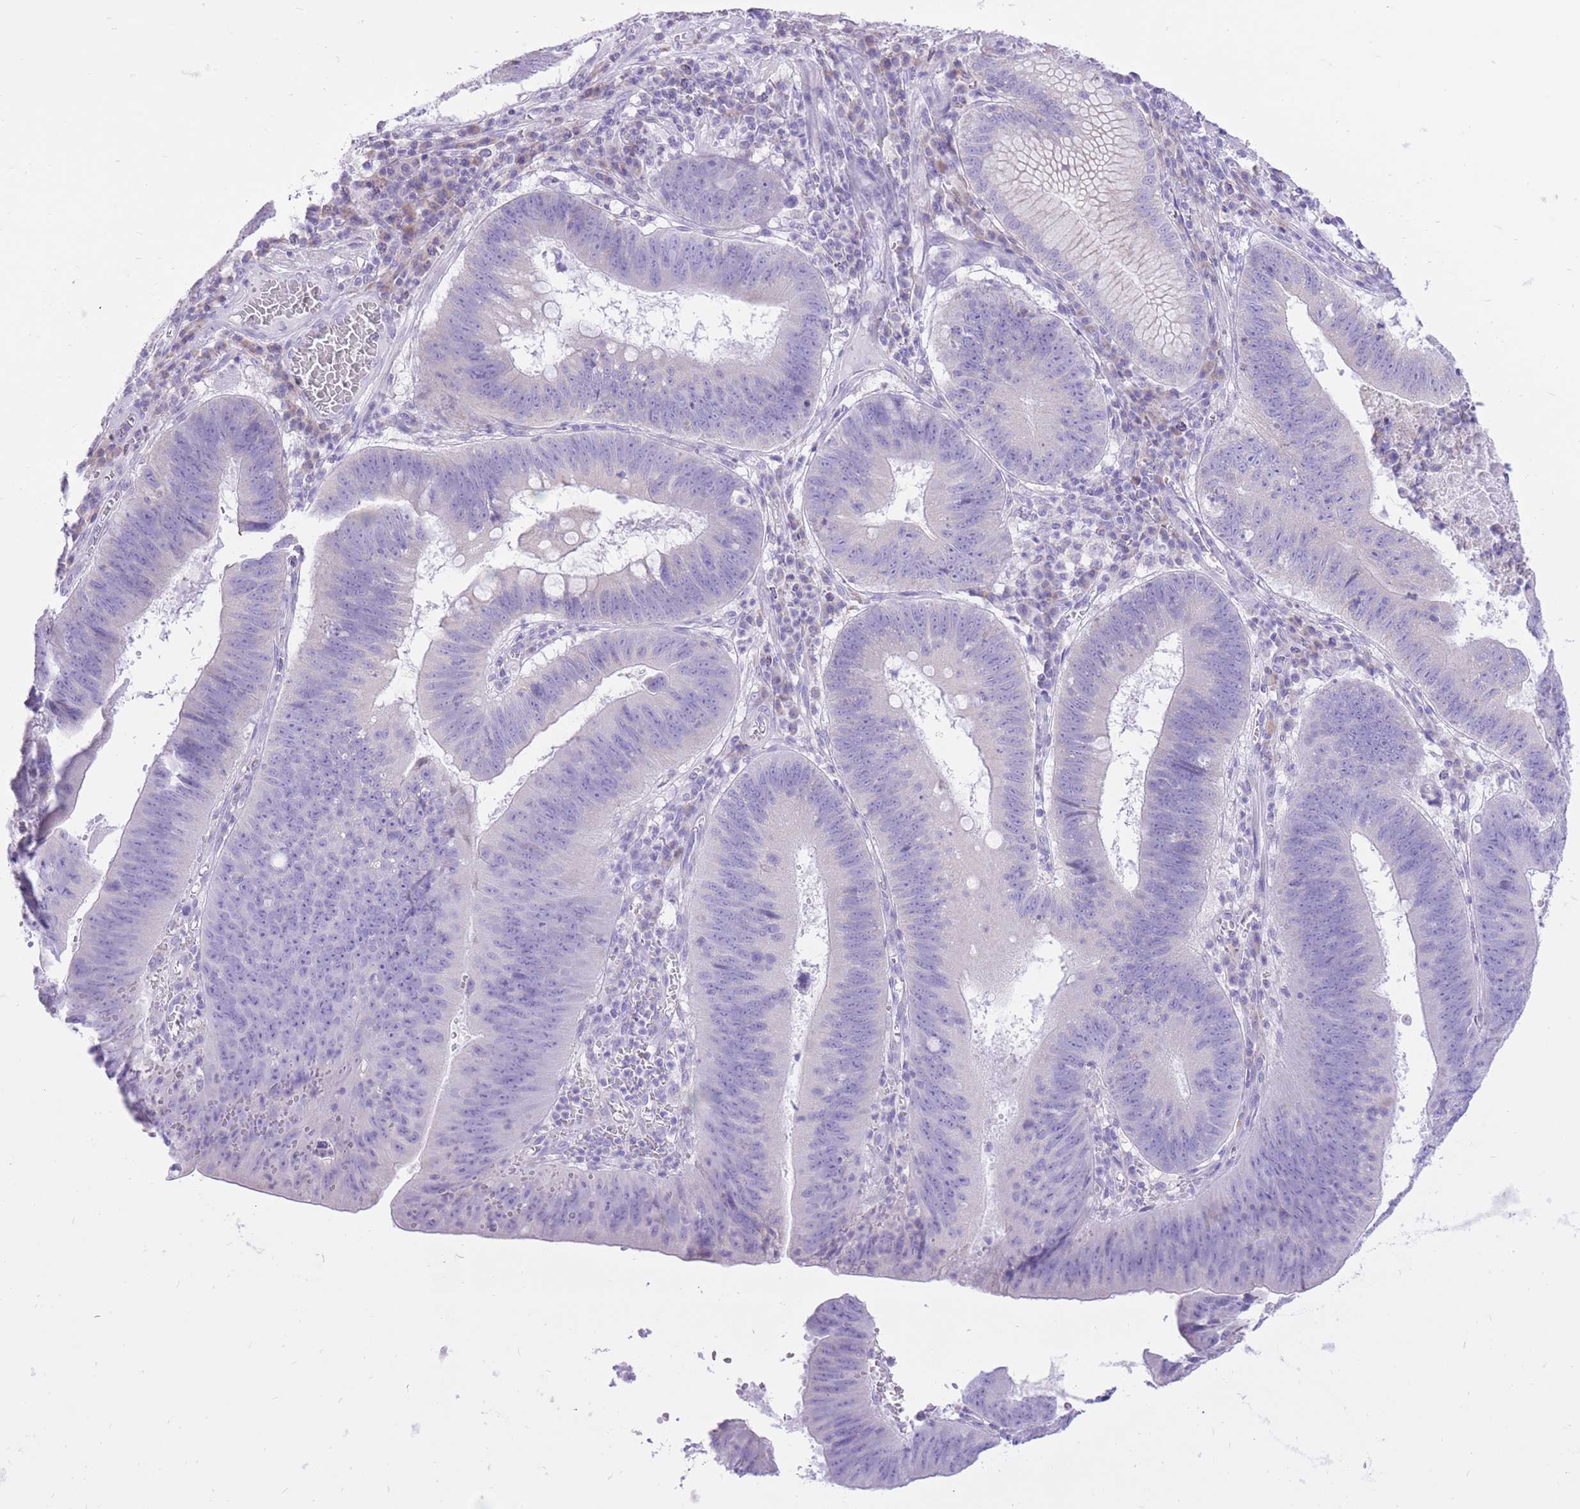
{"staining": {"intensity": "negative", "quantity": "none", "location": "none"}, "tissue": "stomach cancer", "cell_type": "Tumor cells", "image_type": "cancer", "snomed": [{"axis": "morphology", "description": "Adenocarcinoma, NOS"}, {"axis": "topography", "description": "Stomach"}], "caption": "Adenocarcinoma (stomach) was stained to show a protein in brown. There is no significant positivity in tumor cells. (DAB (3,3'-diaminobenzidine) immunohistochemistry, high magnification).", "gene": "SLC4A4", "patient": {"sex": "male", "age": 59}}